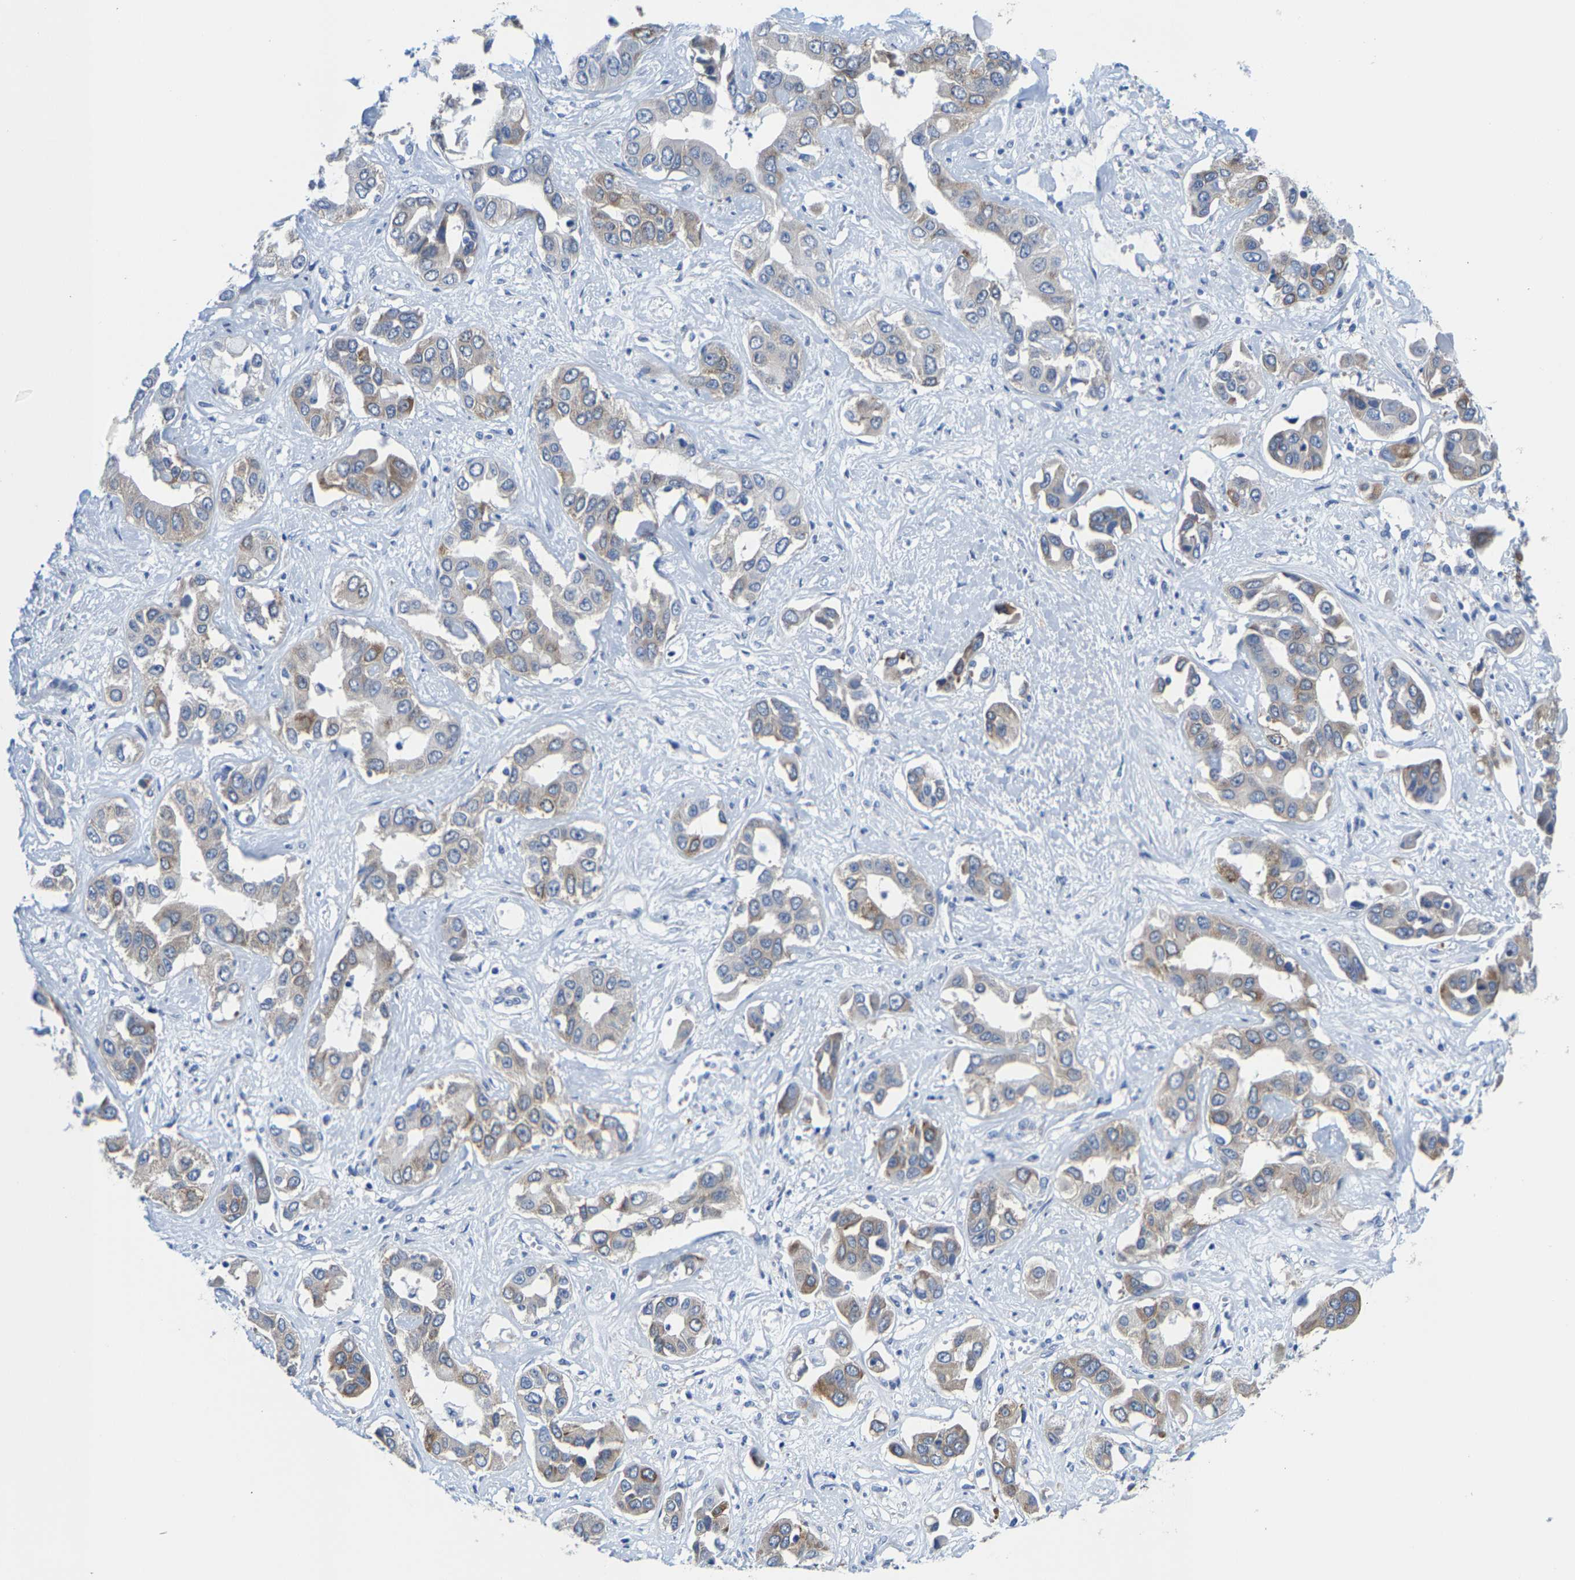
{"staining": {"intensity": "weak", "quantity": "25%-75%", "location": "cytoplasmic/membranous"}, "tissue": "liver cancer", "cell_type": "Tumor cells", "image_type": "cancer", "snomed": [{"axis": "morphology", "description": "Cholangiocarcinoma"}, {"axis": "topography", "description": "Liver"}], "caption": "Brown immunohistochemical staining in human cholangiocarcinoma (liver) reveals weak cytoplasmic/membranous expression in about 25%-75% of tumor cells. The staining is performed using DAB brown chromogen to label protein expression. The nuclei are counter-stained blue using hematoxylin.", "gene": "DSCAM", "patient": {"sex": "female", "age": 52}}